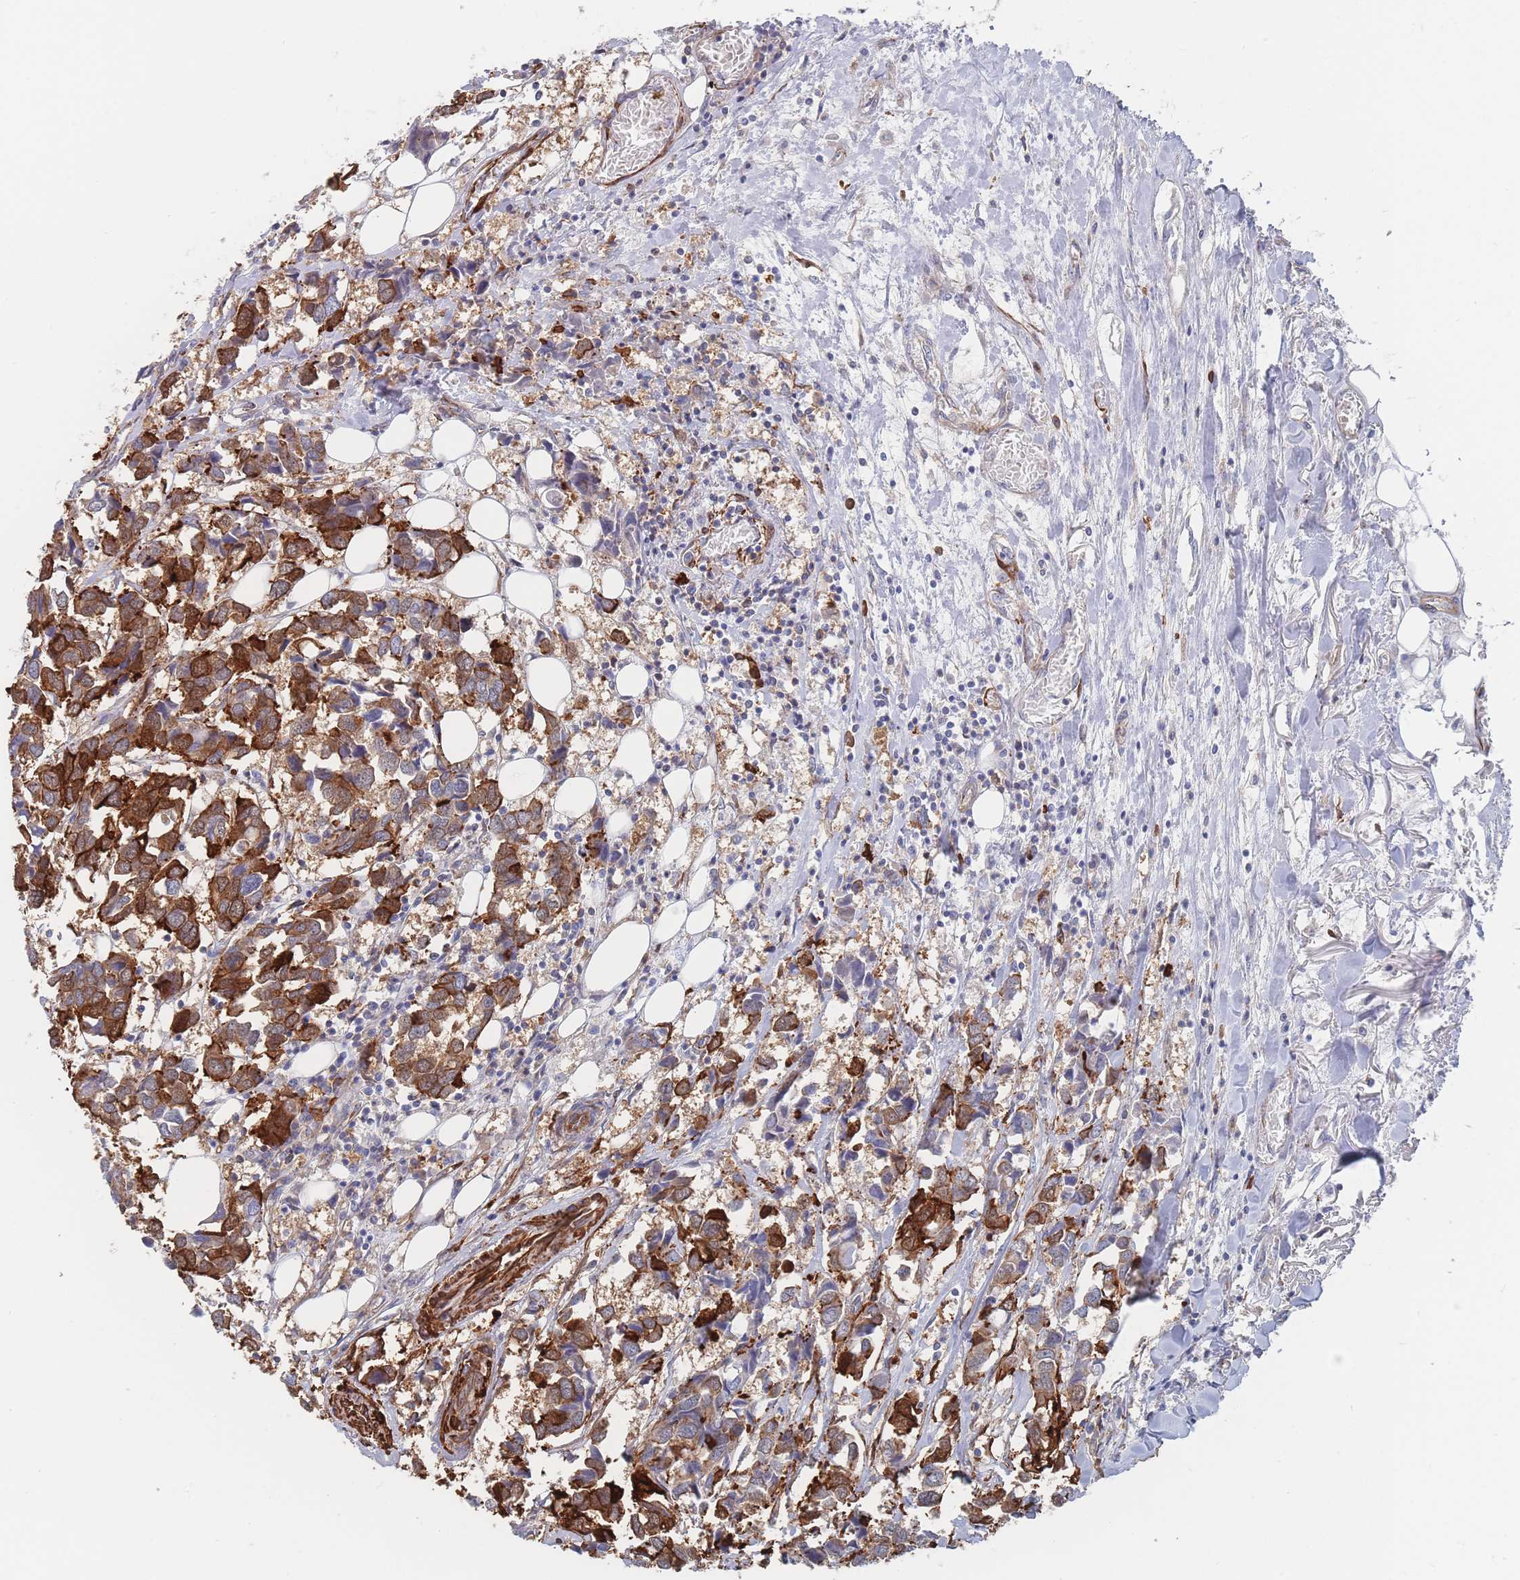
{"staining": {"intensity": "strong", "quantity": "25%-75%", "location": "cytoplasmic/membranous"}, "tissue": "breast cancer", "cell_type": "Tumor cells", "image_type": "cancer", "snomed": [{"axis": "morphology", "description": "Duct carcinoma"}, {"axis": "topography", "description": "Breast"}], "caption": "An image of human breast cancer (invasive ductal carcinoma) stained for a protein reveals strong cytoplasmic/membranous brown staining in tumor cells. (DAB (3,3'-diaminobenzidine) IHC, brown staining for protein, blue staining for nuclei).", "gene": "G6PC1", "patient": {"sex": "female", "age": 83}}